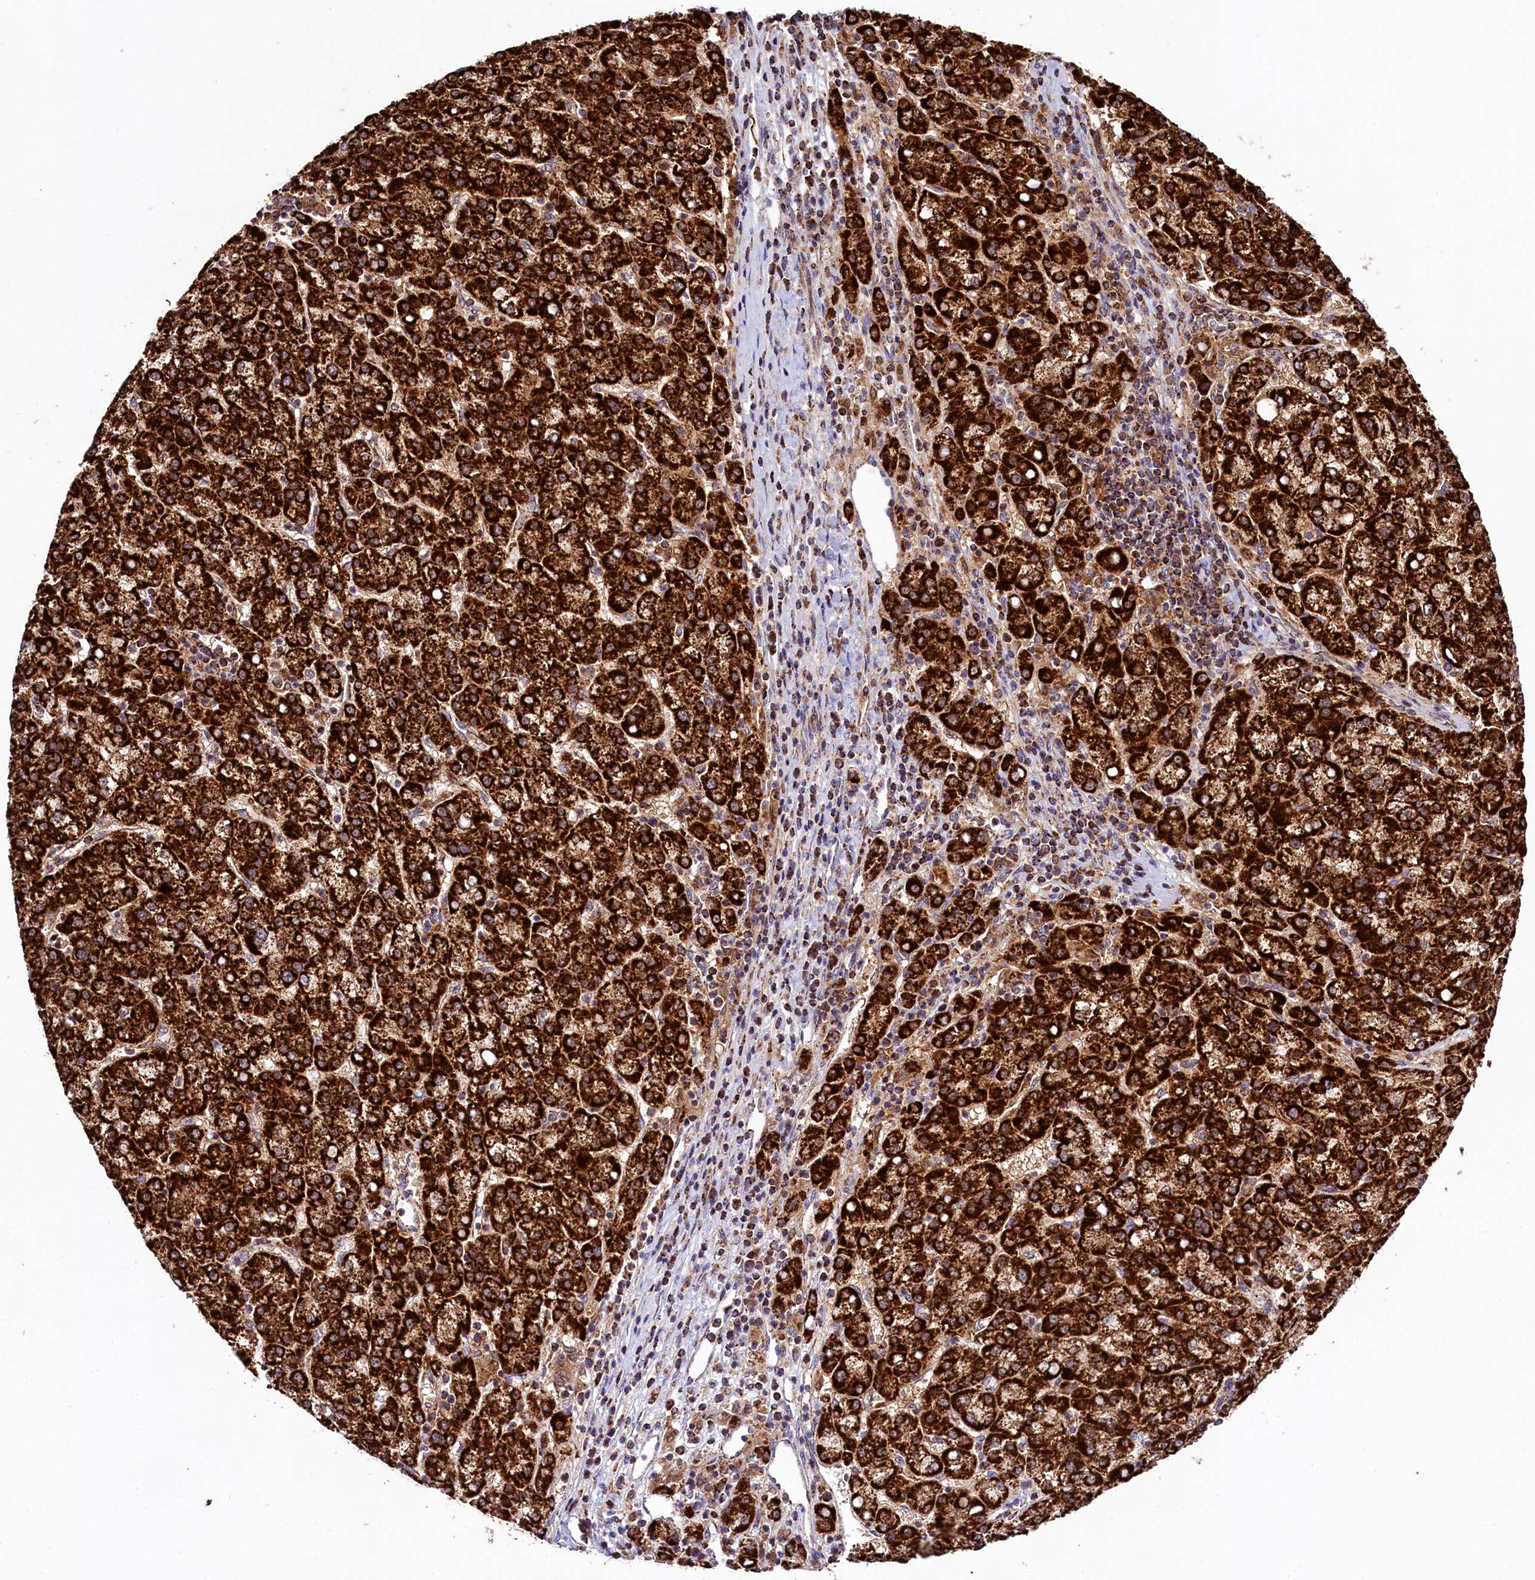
{"staining": {"intensity": "strong", "quantity": ">75%", "location": "cytoplasmic/membranous"}, "tissue": "liver cancer", "cell_type": "Tumor cells", "image_type": "cancer", "snomed": [{"axis": "morphology", "description": "Carcinoma, Hepatocellular, NOS"}, {"axis": "topography", "description": "Liver"}], "caption": "Liver hepatocellular carcinoma stained with immunohistochemistry displays strong cytoplasmic/membranous positivity in about >75% of tumor cells.", "gene": "CLYBL", "patient": {"sex": "female", "age": 58}}